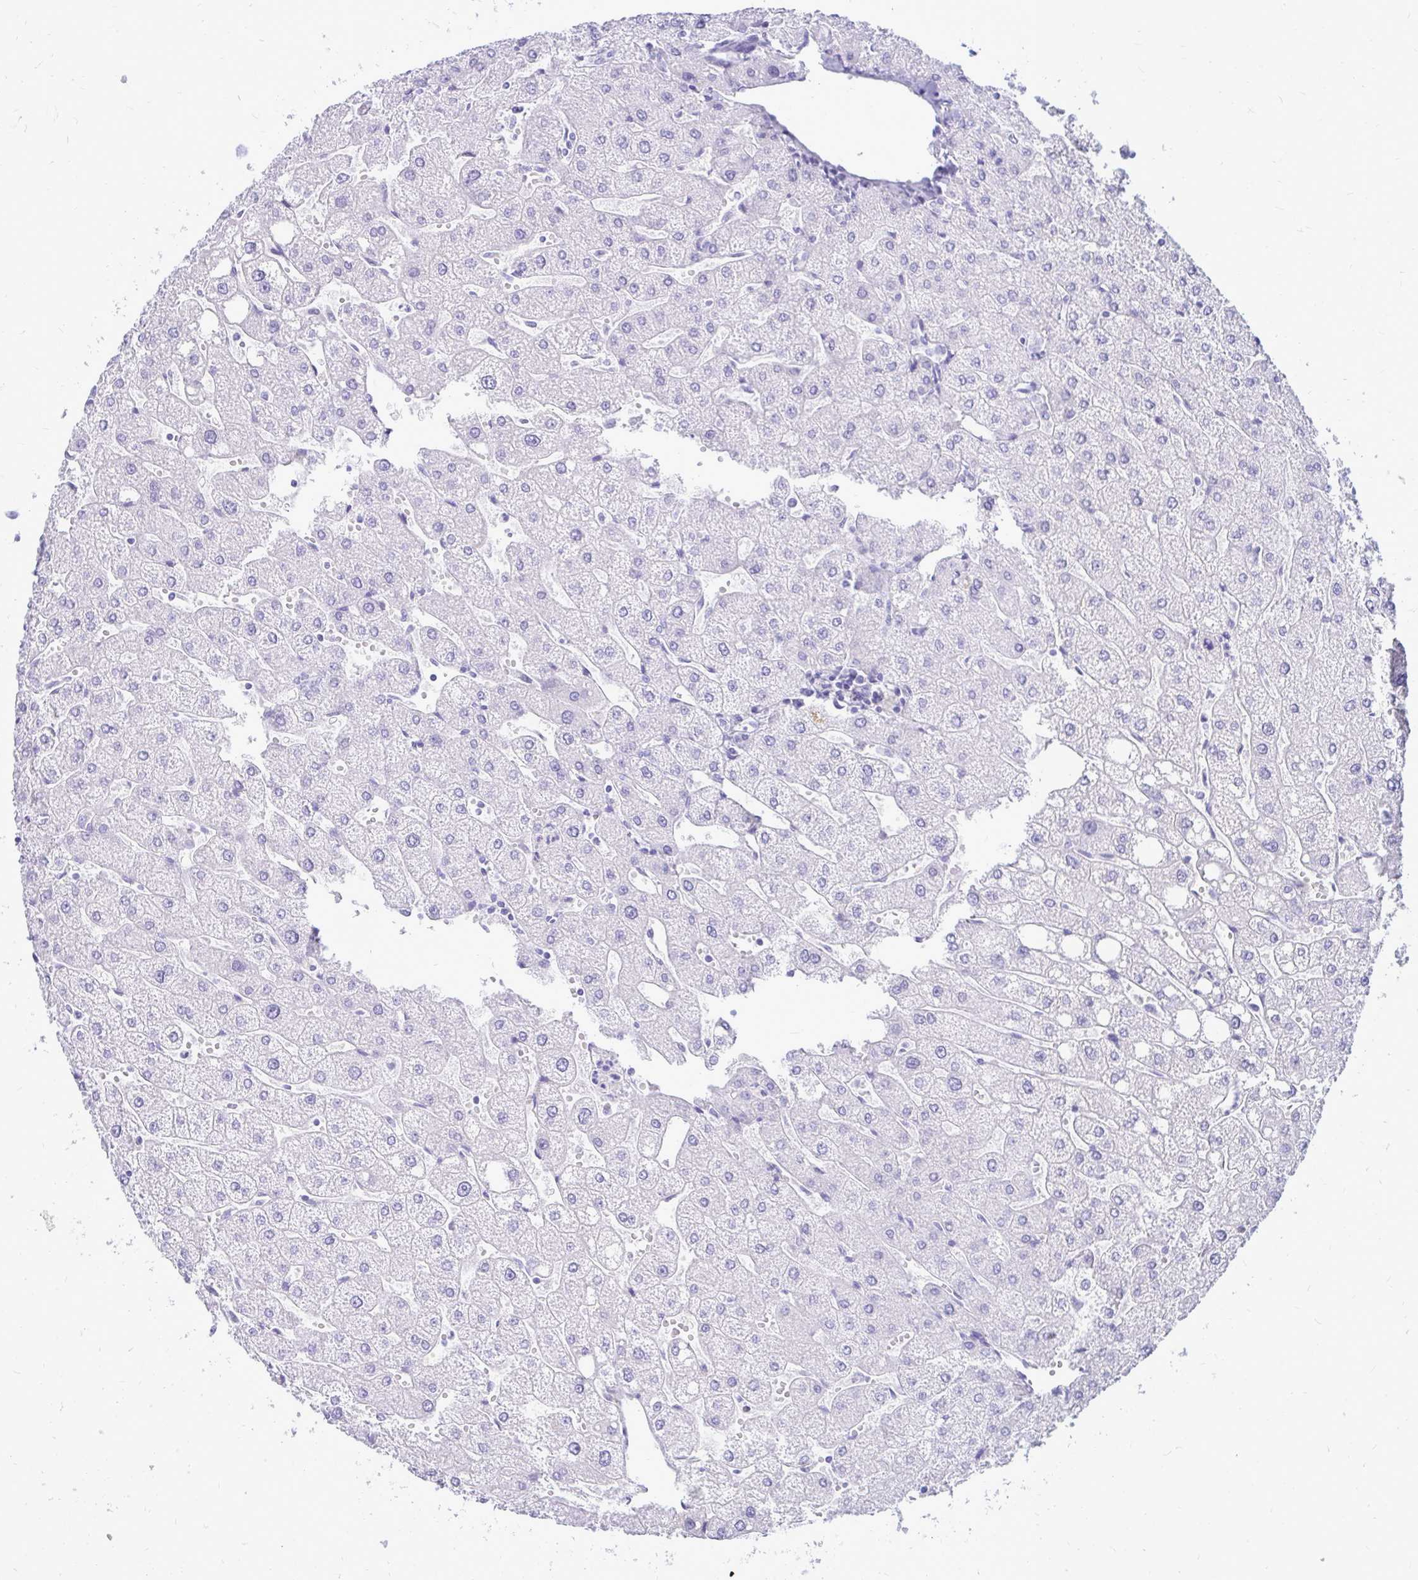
{"staining": {"intensity": "negative", "quantity": "none", "location": "none"}, "tissue": "liver", "cell_type": "Cholangiocytes", "image_type": "normal", "snomed": [{"axis": "morphology", "description": "Normal tissue, NOS"}, {"axis": "topography", "description": "Liver"}], "caption": "Cholangiocytes are negative for protein expression in benign human liver. (DAB (3,3'-diaminobenzidine) immunohistochemistry (IHC) with hematoxylin counter stain).", "gene": "OR10R2", "patient": {"sex": "male", "age": 67}}